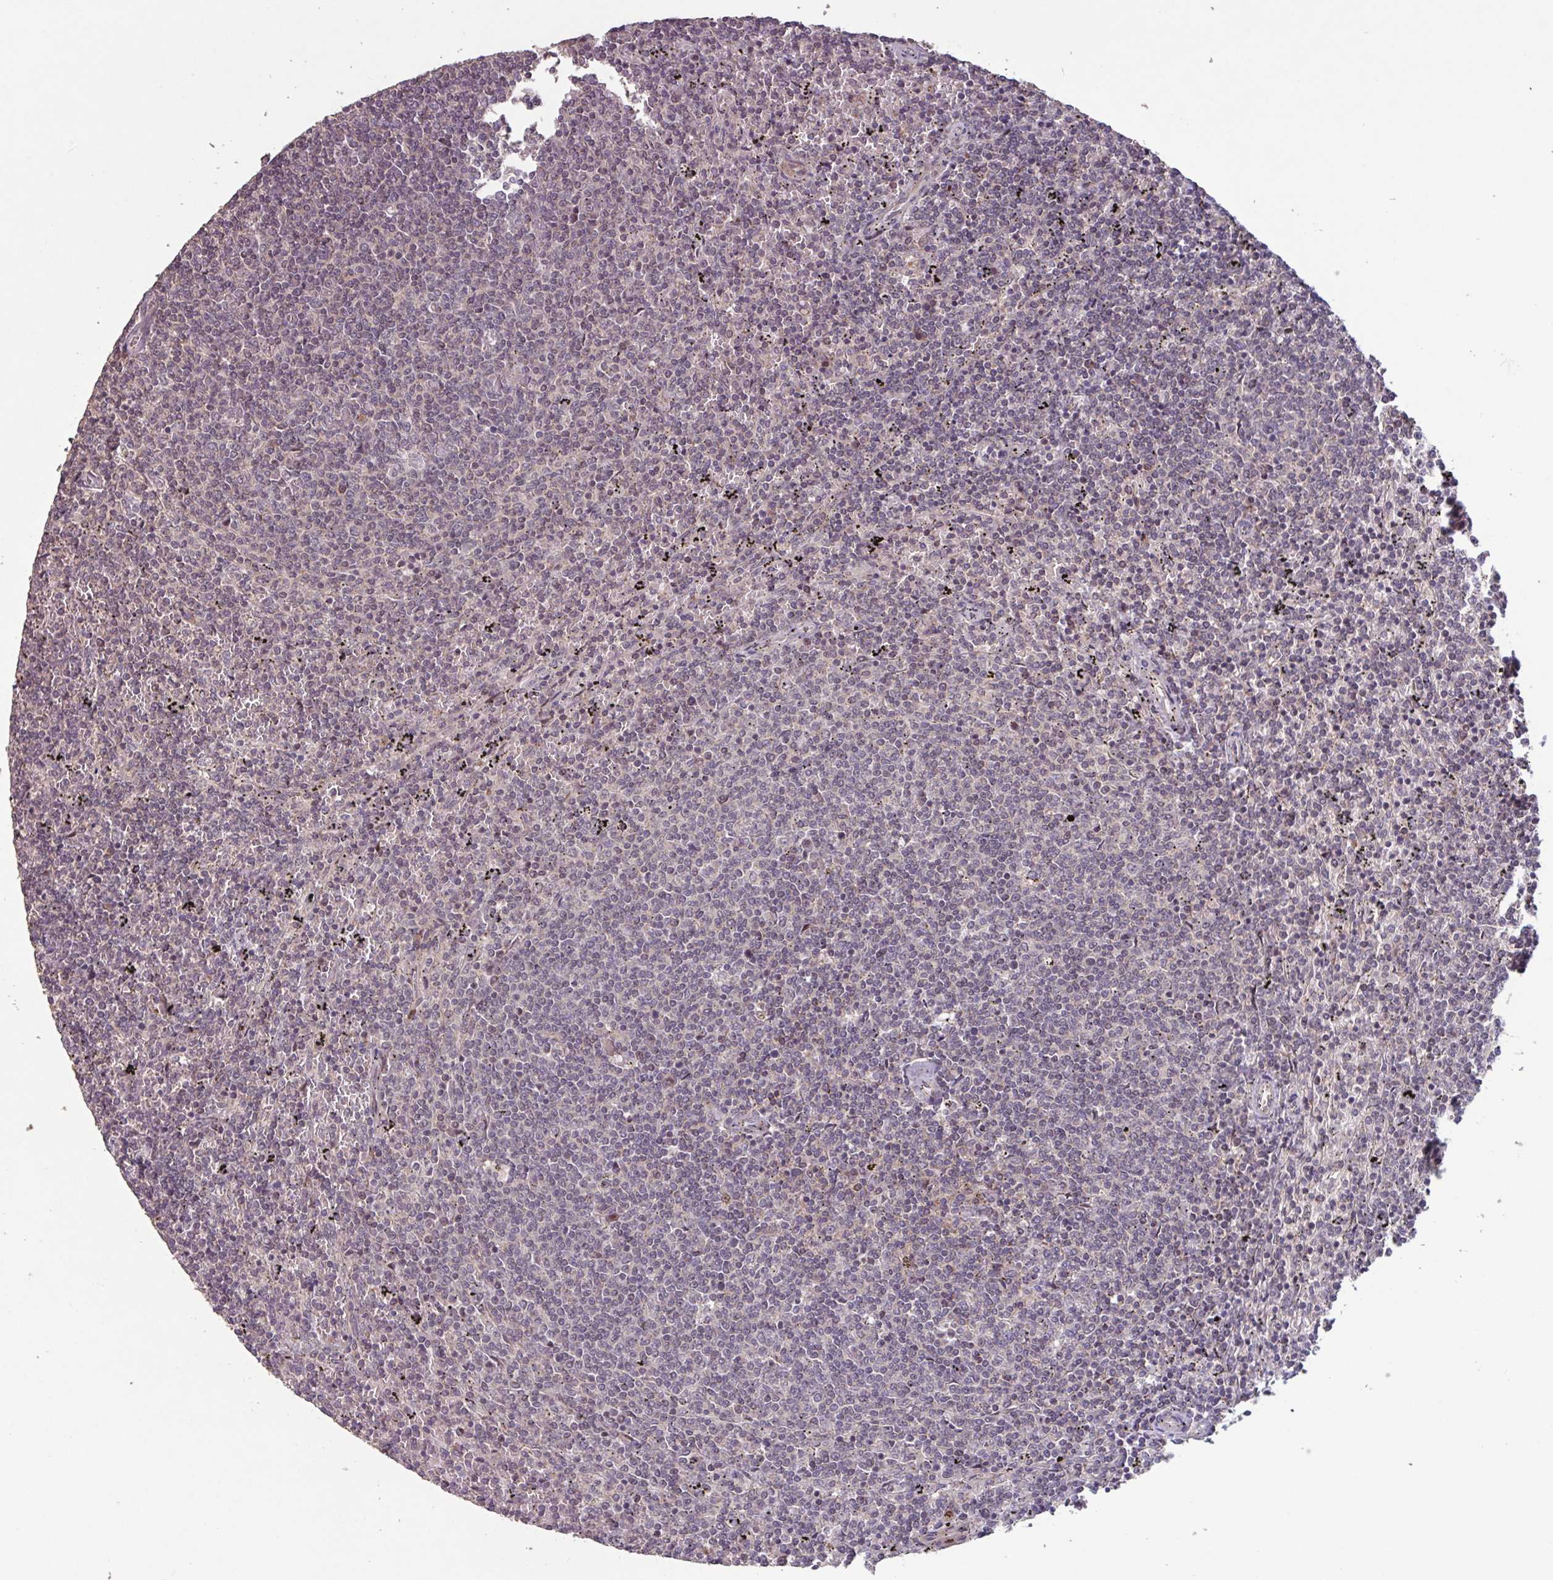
{"staining": {"intensity": "negative", "quantity": "none", "location": "none"}, "tissue": "lymphoma", "cell_type": "Tumor cells", "image_type": "cancer", "snomed": [{"axis": "morphology", "description": "Malignant lymphoma, non-Hodgkin's type, Low grade"}, {"axis": "topography", "description": "Spleen"}], "caption": "Tumor cells show no significant protein expression in lymphoma.", "gene": "TMEM88", "patient": {"sex": "female", "age": 50}}